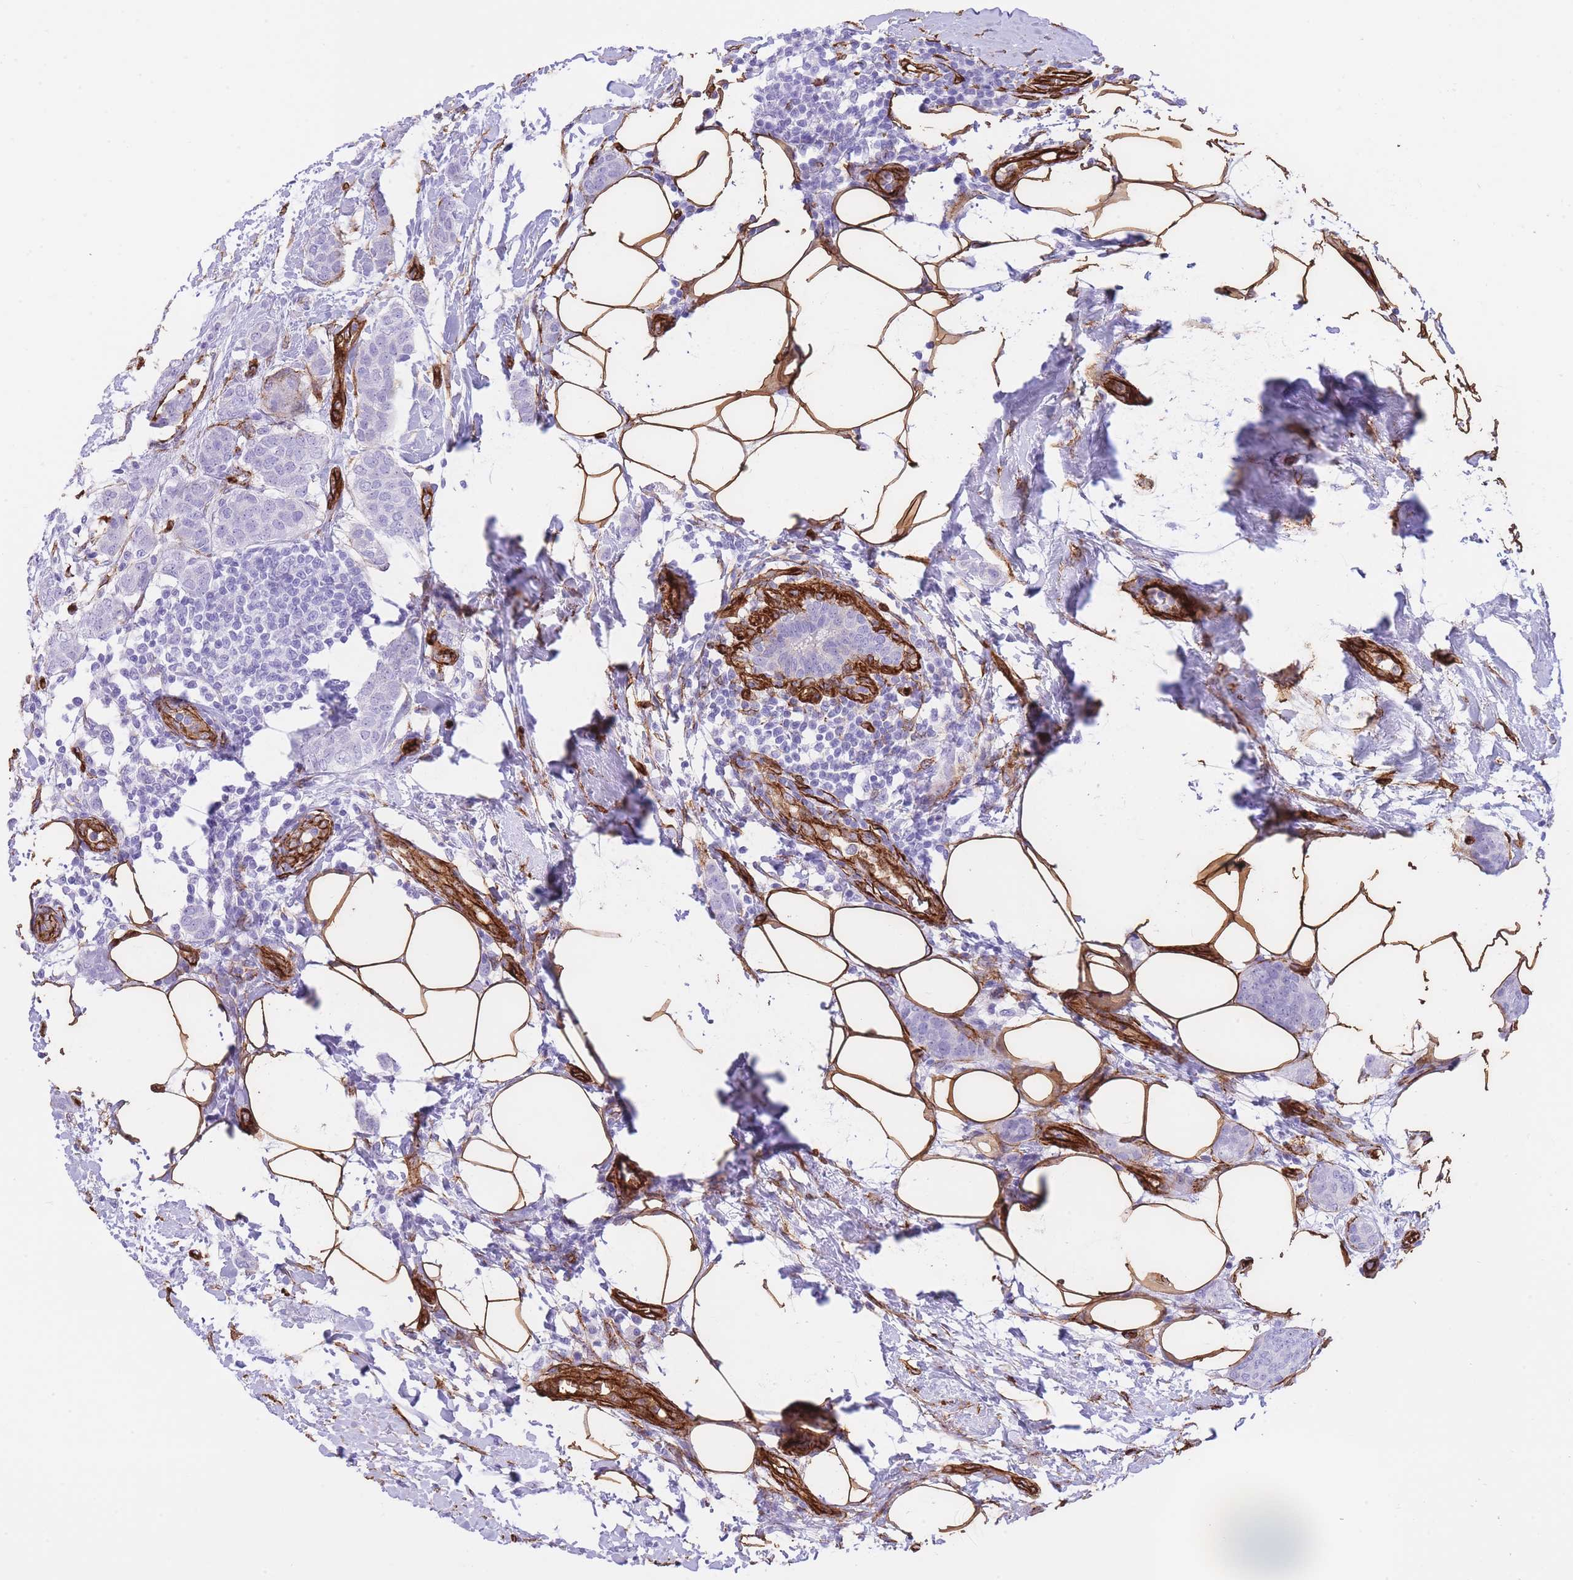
{"staining": {"intensity": "negative", "quantity": "none", "location": "none"}, "tissue": "breast cancer", "cell_type": "Tumor cells", "image_type": "cancer", "snomed": [{"axis": "morphology", "description": "Duct carcinoma"}, {"axis": "topography", "description": "Breast"}], "caption": "Tumor cells show no significant protein expression in breast cancer (invasive ductal carcinoma).", "gene": "CAVIN1", "patient": {"sex": "female", "age": 72}}